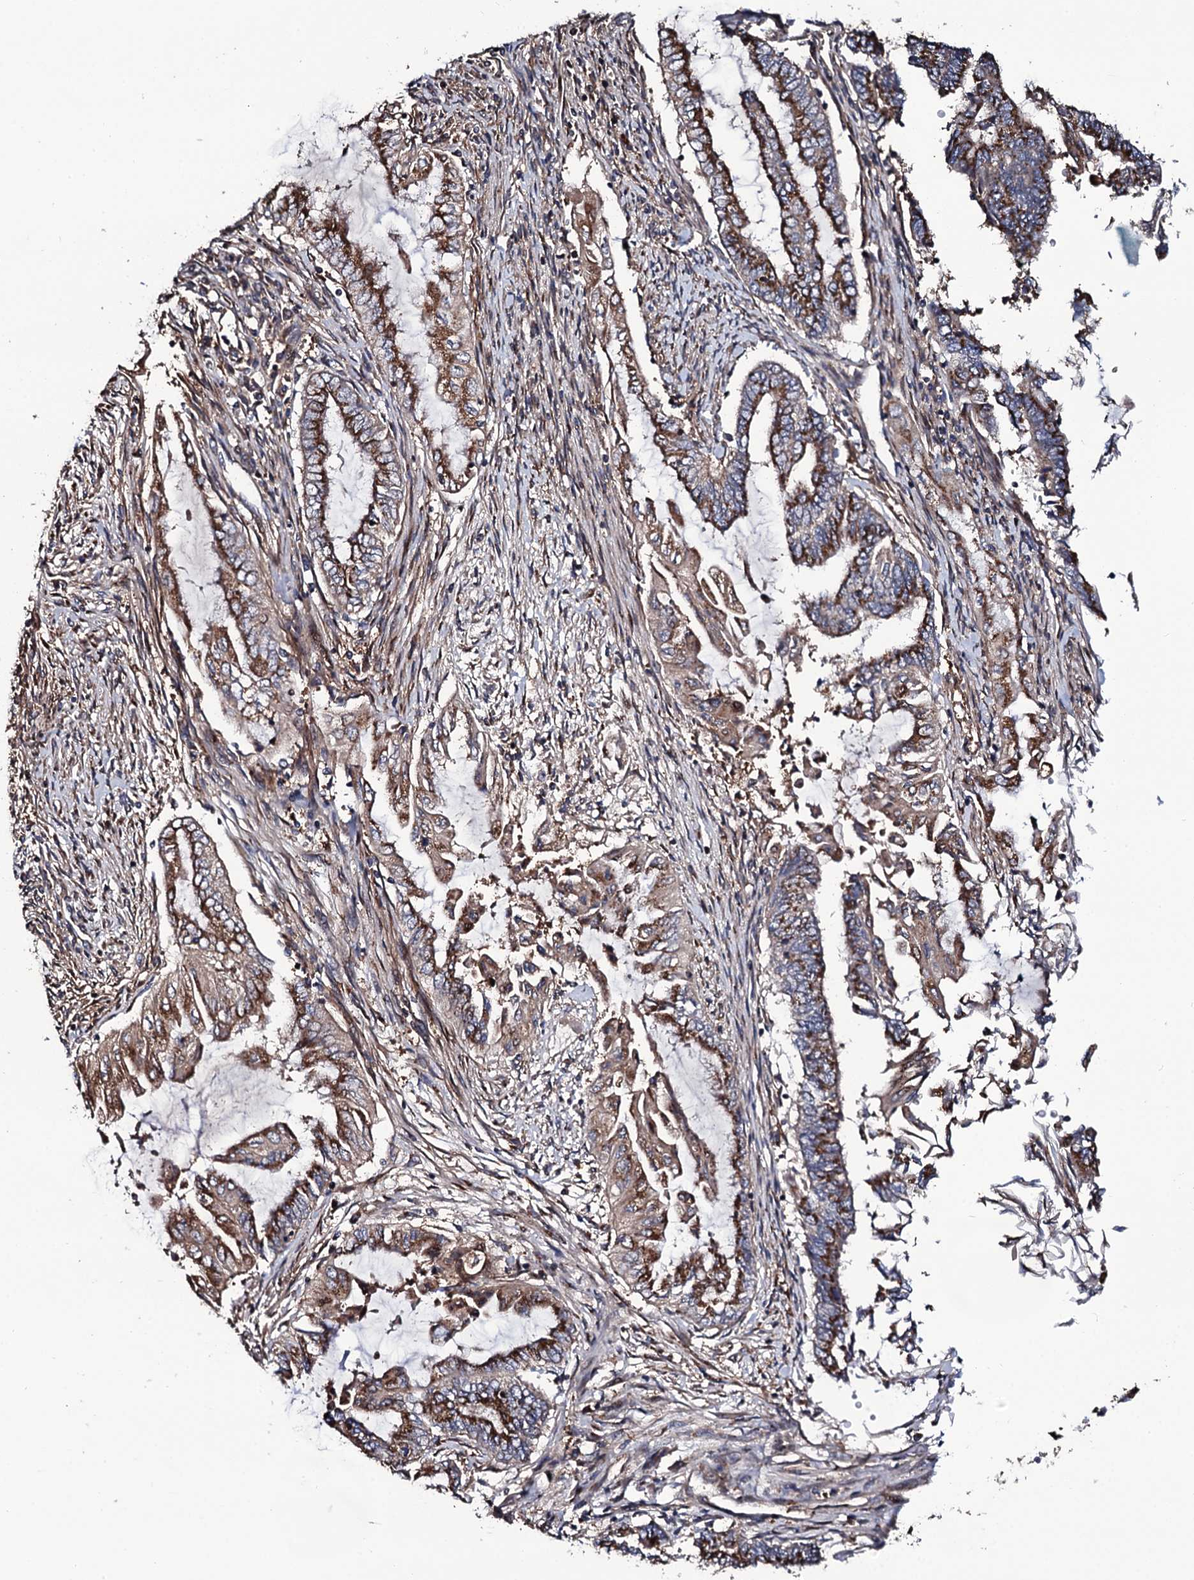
{"staining": {"intensity": "moderate", "quantity": ">75%", "location": "cytoplasmic/membranous"}, "tissue": "endometrial cancer", "cell_type": "Tumor cells", "image_type": "cancer", "snomed": [{"axis": "morphology", "description": "Adenocarcinoma, NOS"}, {"axis": "topography", "description": "Uterus"}, {"axis": "topography", "description": "Endometrium"}], "caption": "Protein expression analysis of endometrial cancer (adenocarcinoma) shows moderate cytoplasmic/membranous staining in about >75% of tumor cells.", "gene": "PLET1", "patient": {"sex": "female", "age": 70}}